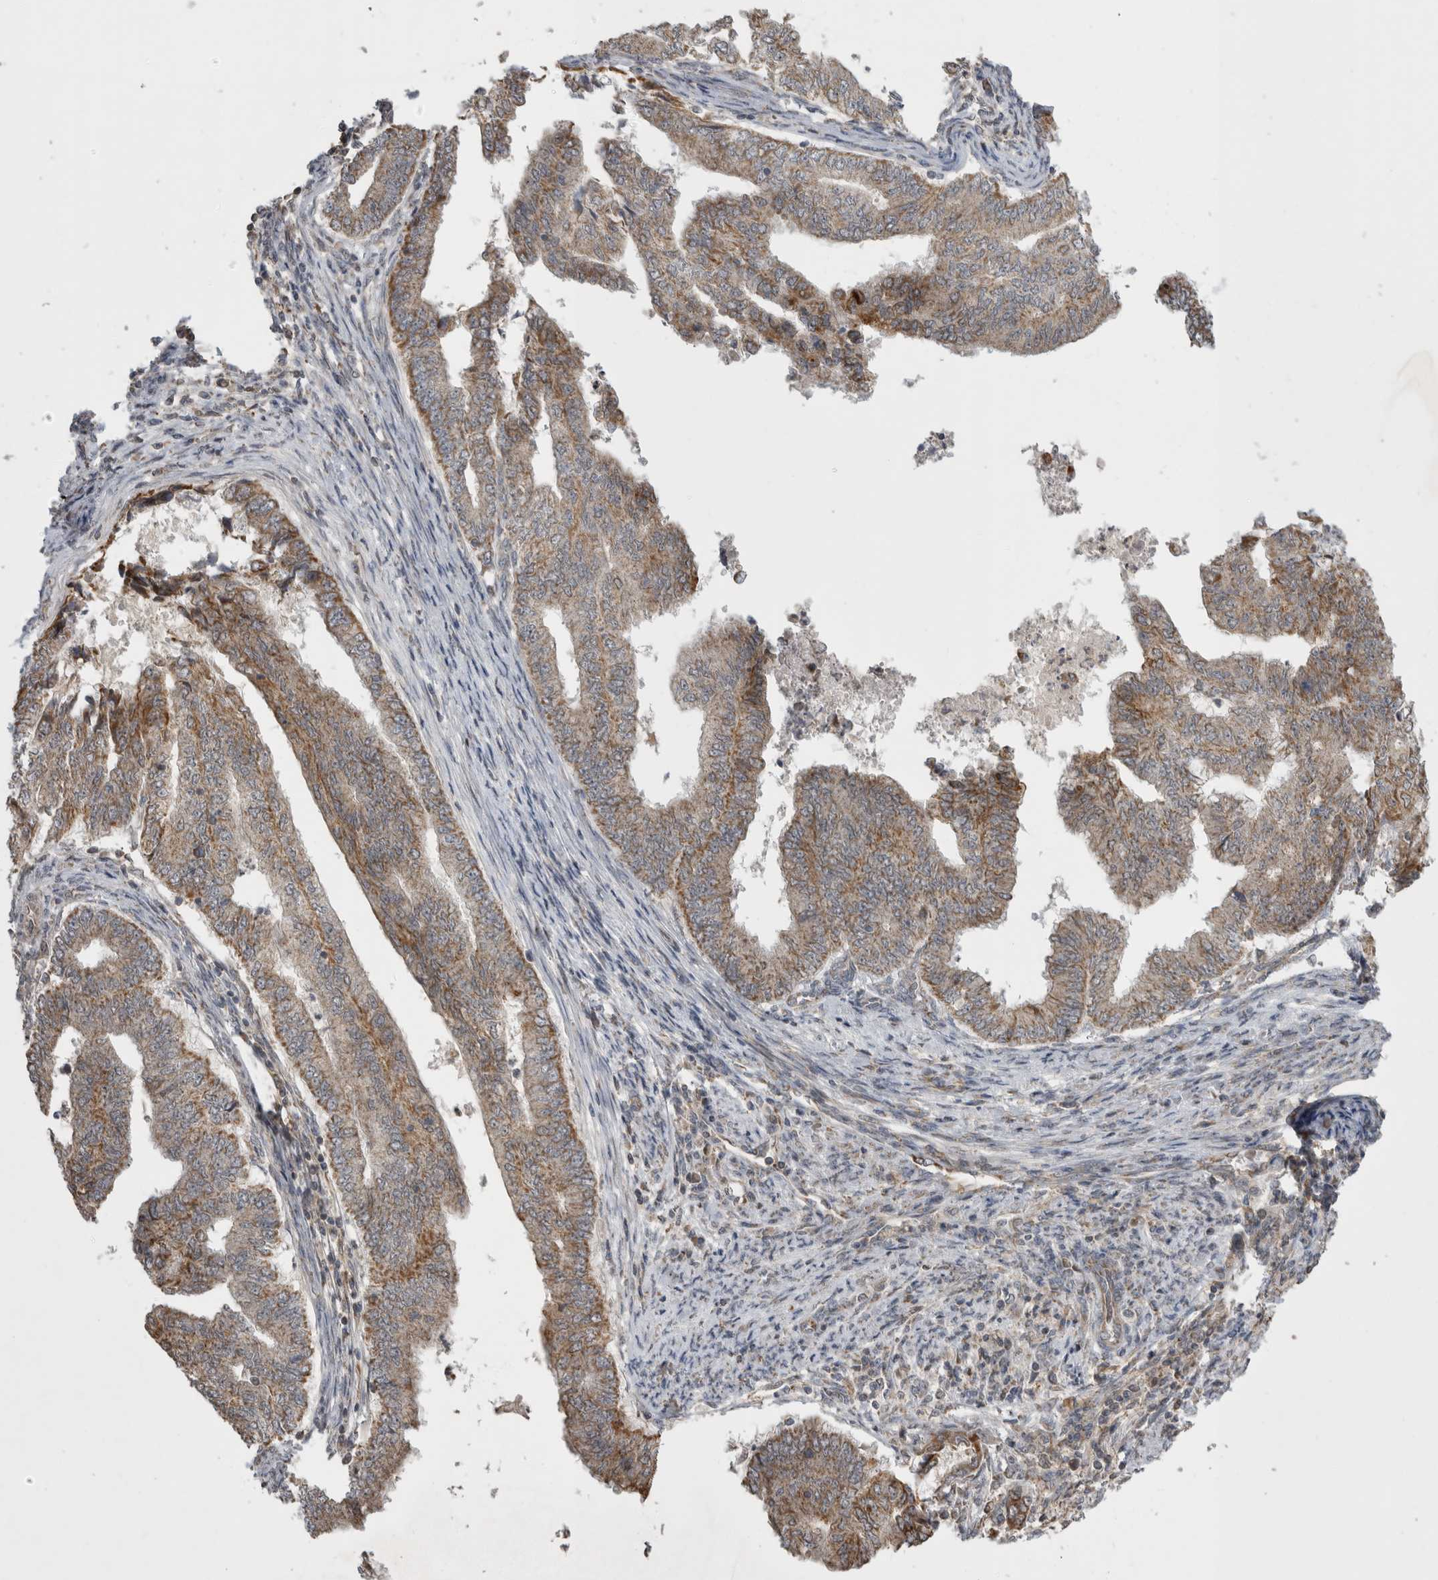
{"staining": {"intensity": "moderate", "quantity": ">75%", "location": "cytoplasmic/membranous"}, "tissue": "endometrial cancer", "cell_type": "Tumor cells", "image_type": "cancer", "snomed": [{"axis": "morphology", "description": "Polyp, NOS"}, {"axis": "morphology", "description": "Adenocarcinoma, NOS"}, {"axis": "morphology", "description": "Adenoma, NOS"}, {"axis": "topography", "description": "Endometrium"}], "caption": "This histopathology image reveals IHC staining of human endometrial adenoma, with medium moderate cytoplasmic/membranous expression in approximately >75% of tumor cells.", "gene": "KCNIP1", "patient": {"sex": "female", "age": 79}}